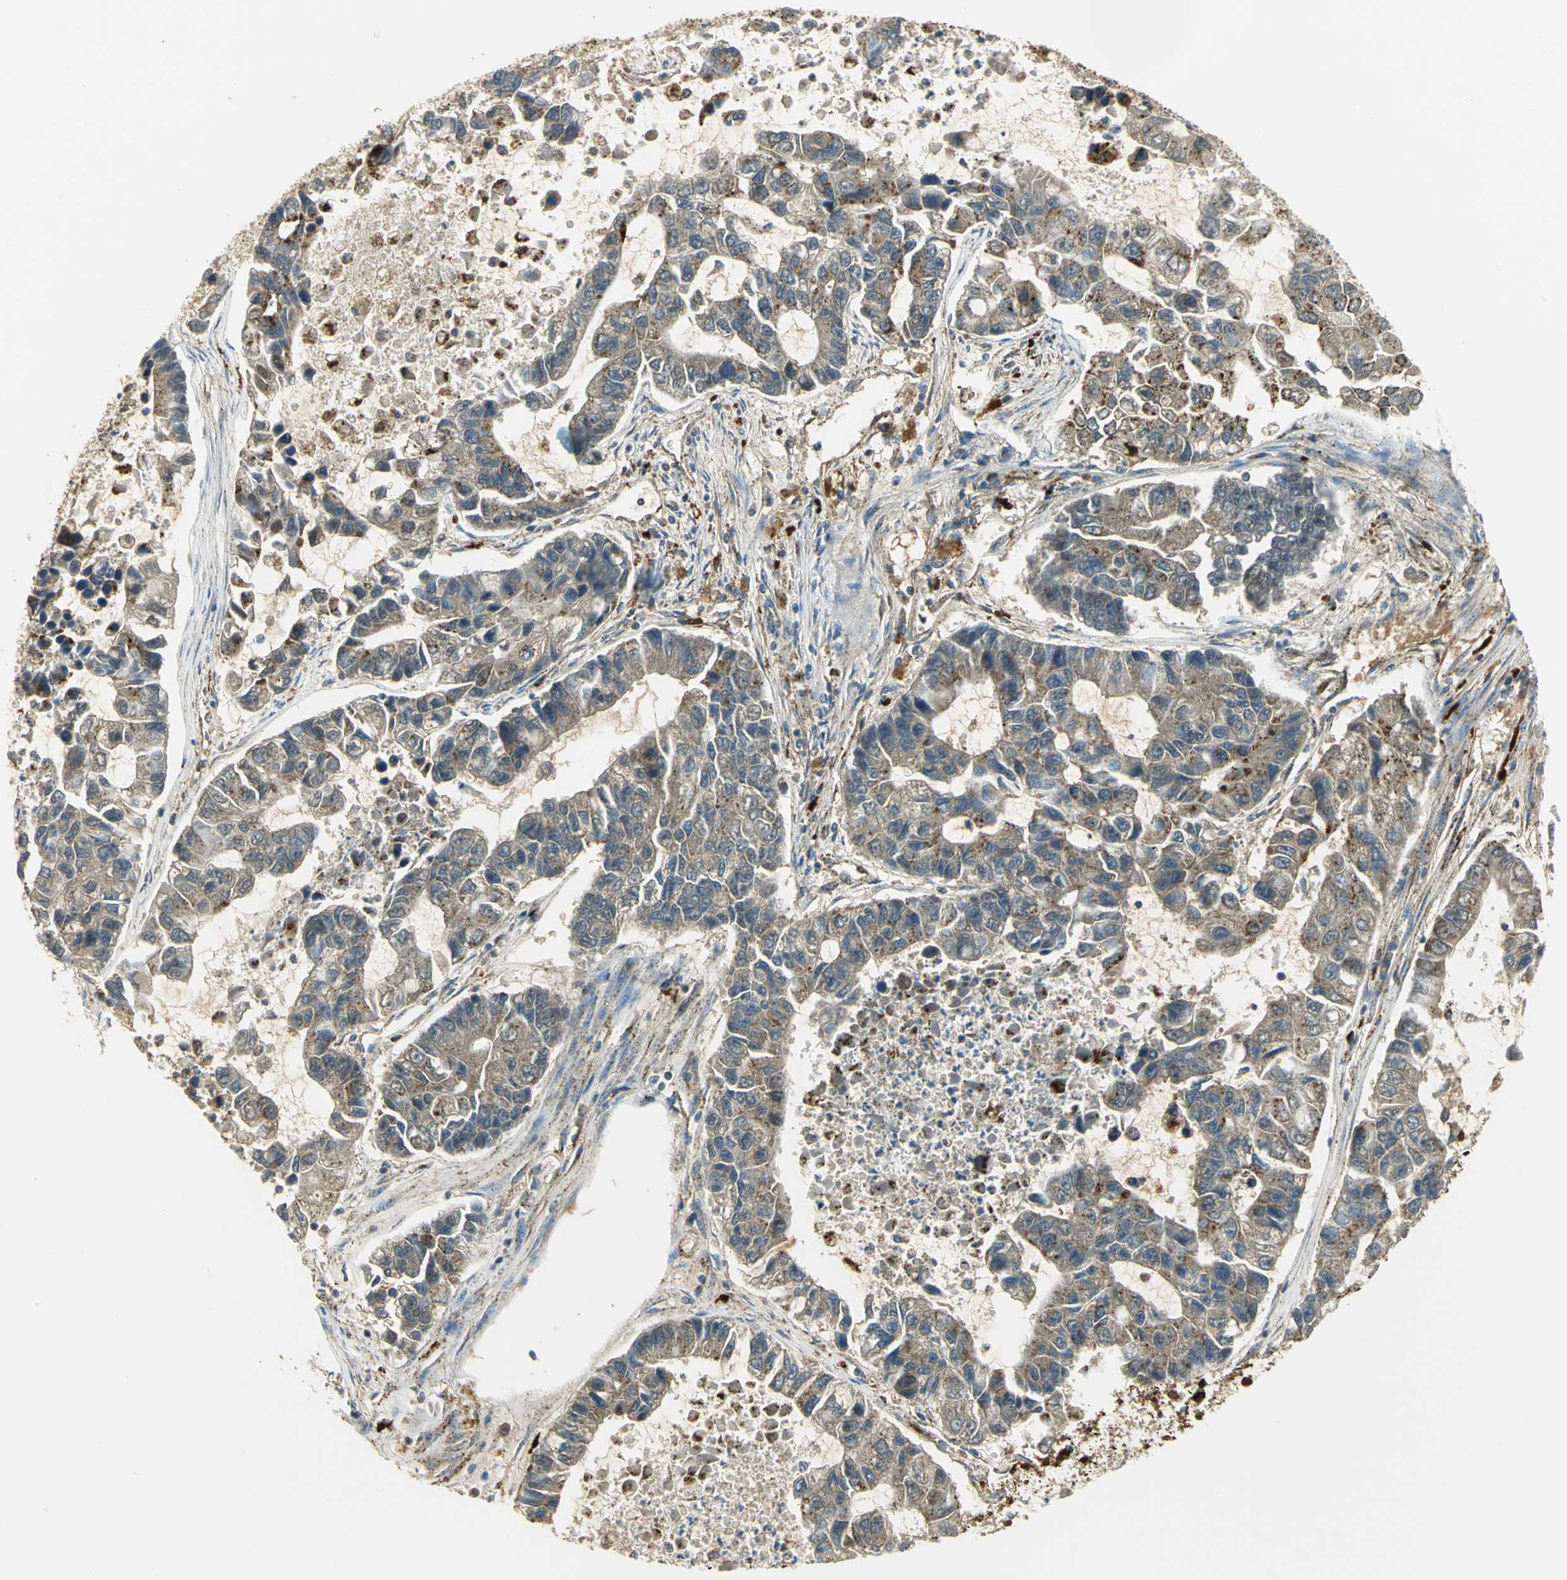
{"staining": {"intensity": "moderate", "quantity": ">75%", "location": "cytoplasmic/membranous"}, "tissue": "lung cancer", "cell_type": "Tumor cells", "image_type": "cancer", "snomed": [{"axis": "morphology", "description": "Adenocarcinoma, NOS"}, {"axis": "topography", "description": "Lung"}], "caption": "Immunohistochemistry micrograph of neoplastic tissue: human lung cancer (adenocarcinoma) stained using immunohistochemistry demonstrates medium levels of moderate protein expression localized specifically in the cytoplasmic/membranous of tumor cells, appearing as a cytoplasmic/membranous brown color.", "gene": "ARSA", "patient": {"sex": "female", "age": 51}}